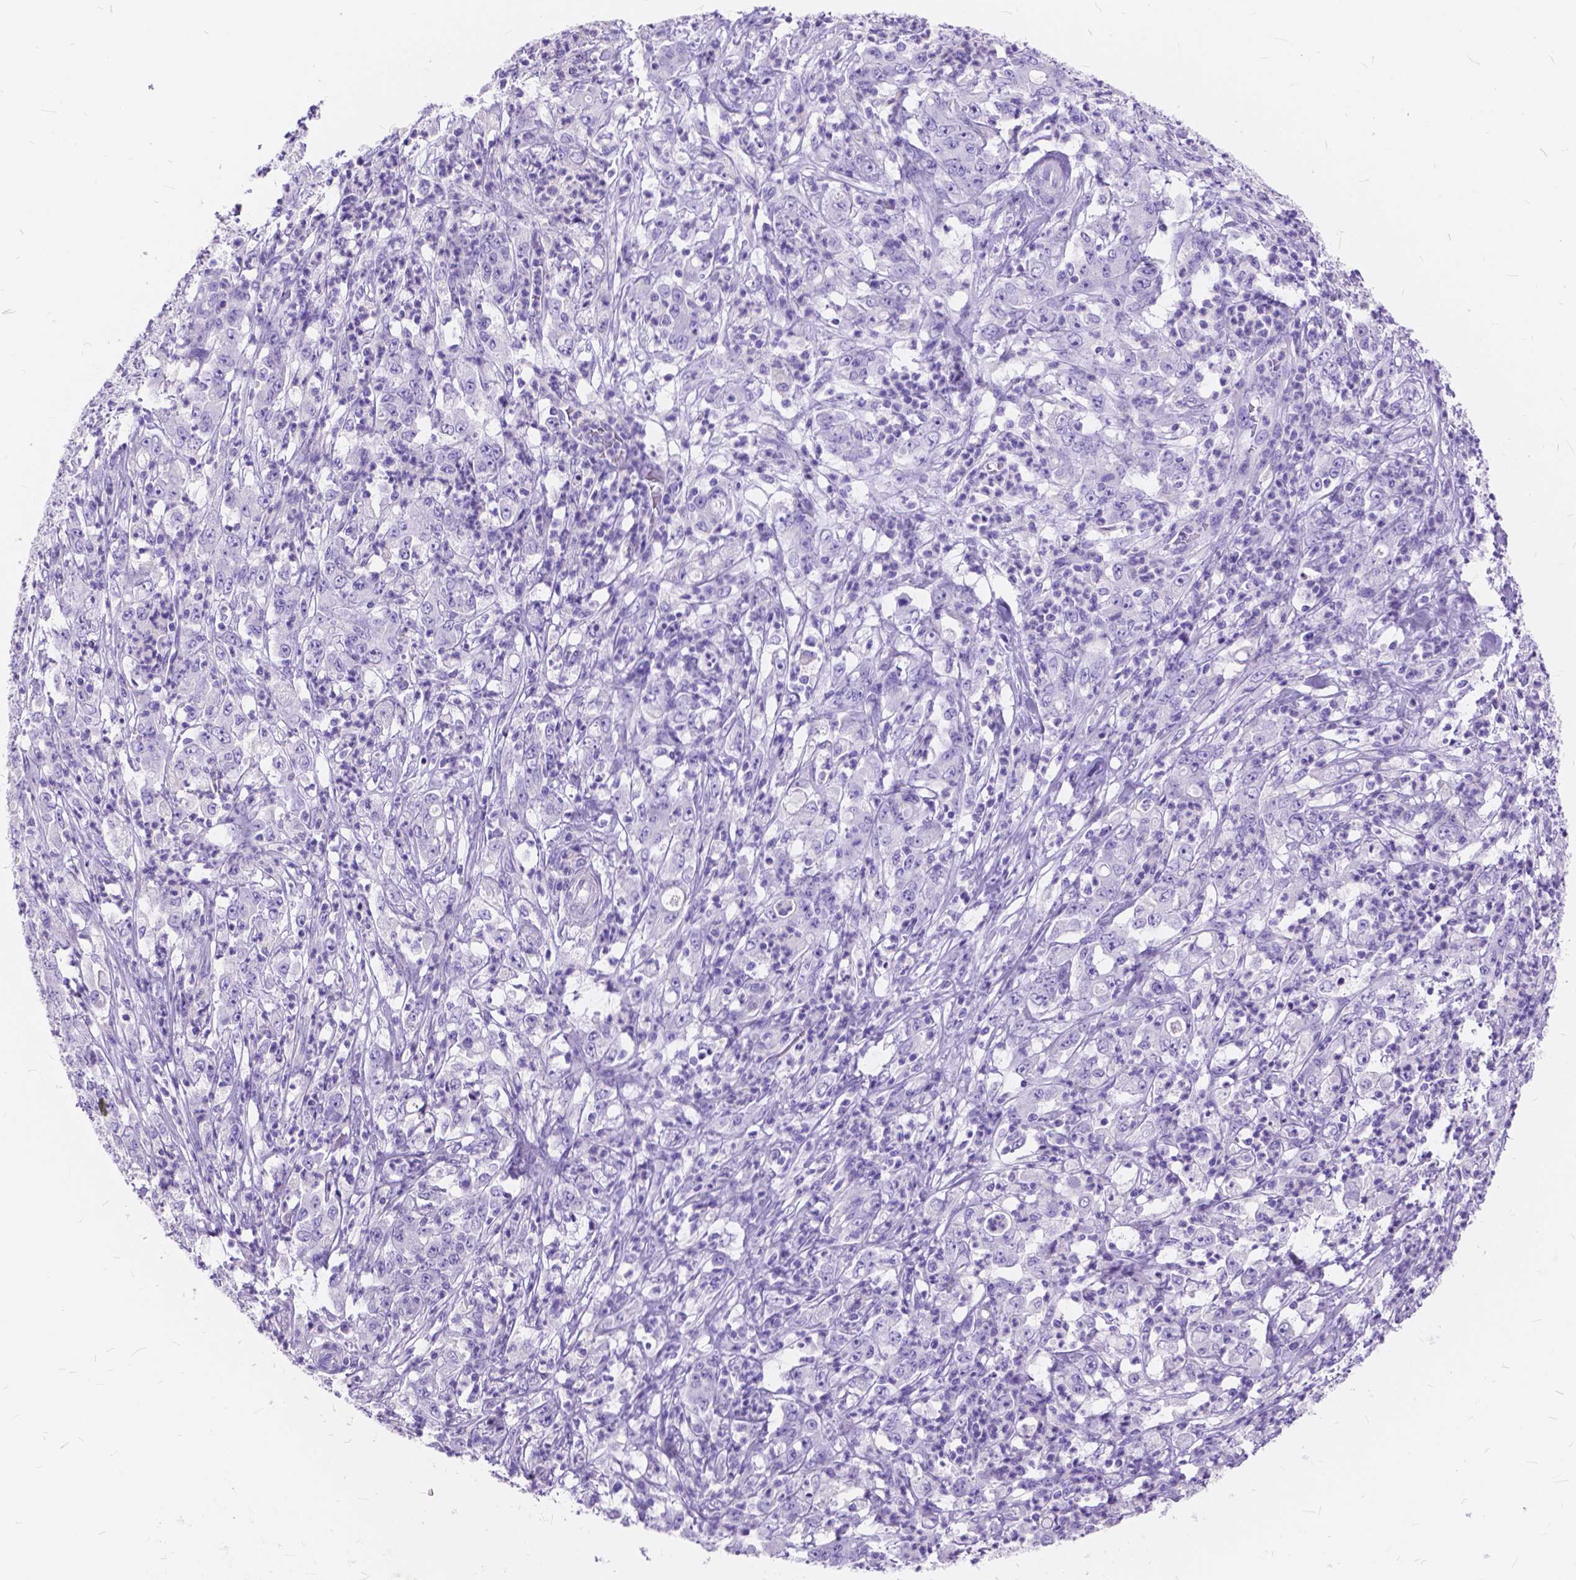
{"staining": {"intensity": "negative", "quantity": "none", "location": "none"}, "tissue": "stomach cancer", "cell_type": "Tumor cells", "image_type": "cancer", "snomed": [{"axis": "morphology", "description": "Adenocarcinoma, NOS"}, {"axis": "topography", "description": "Stomach, lower"}], "caption": "This is a image of immunohistochemistry (IHC) staining of stomach adenocarcinoma, which shows no expression in tumor cells.", "gene": "FOXL2", "patient": {"sex": "female", "age": 71}}